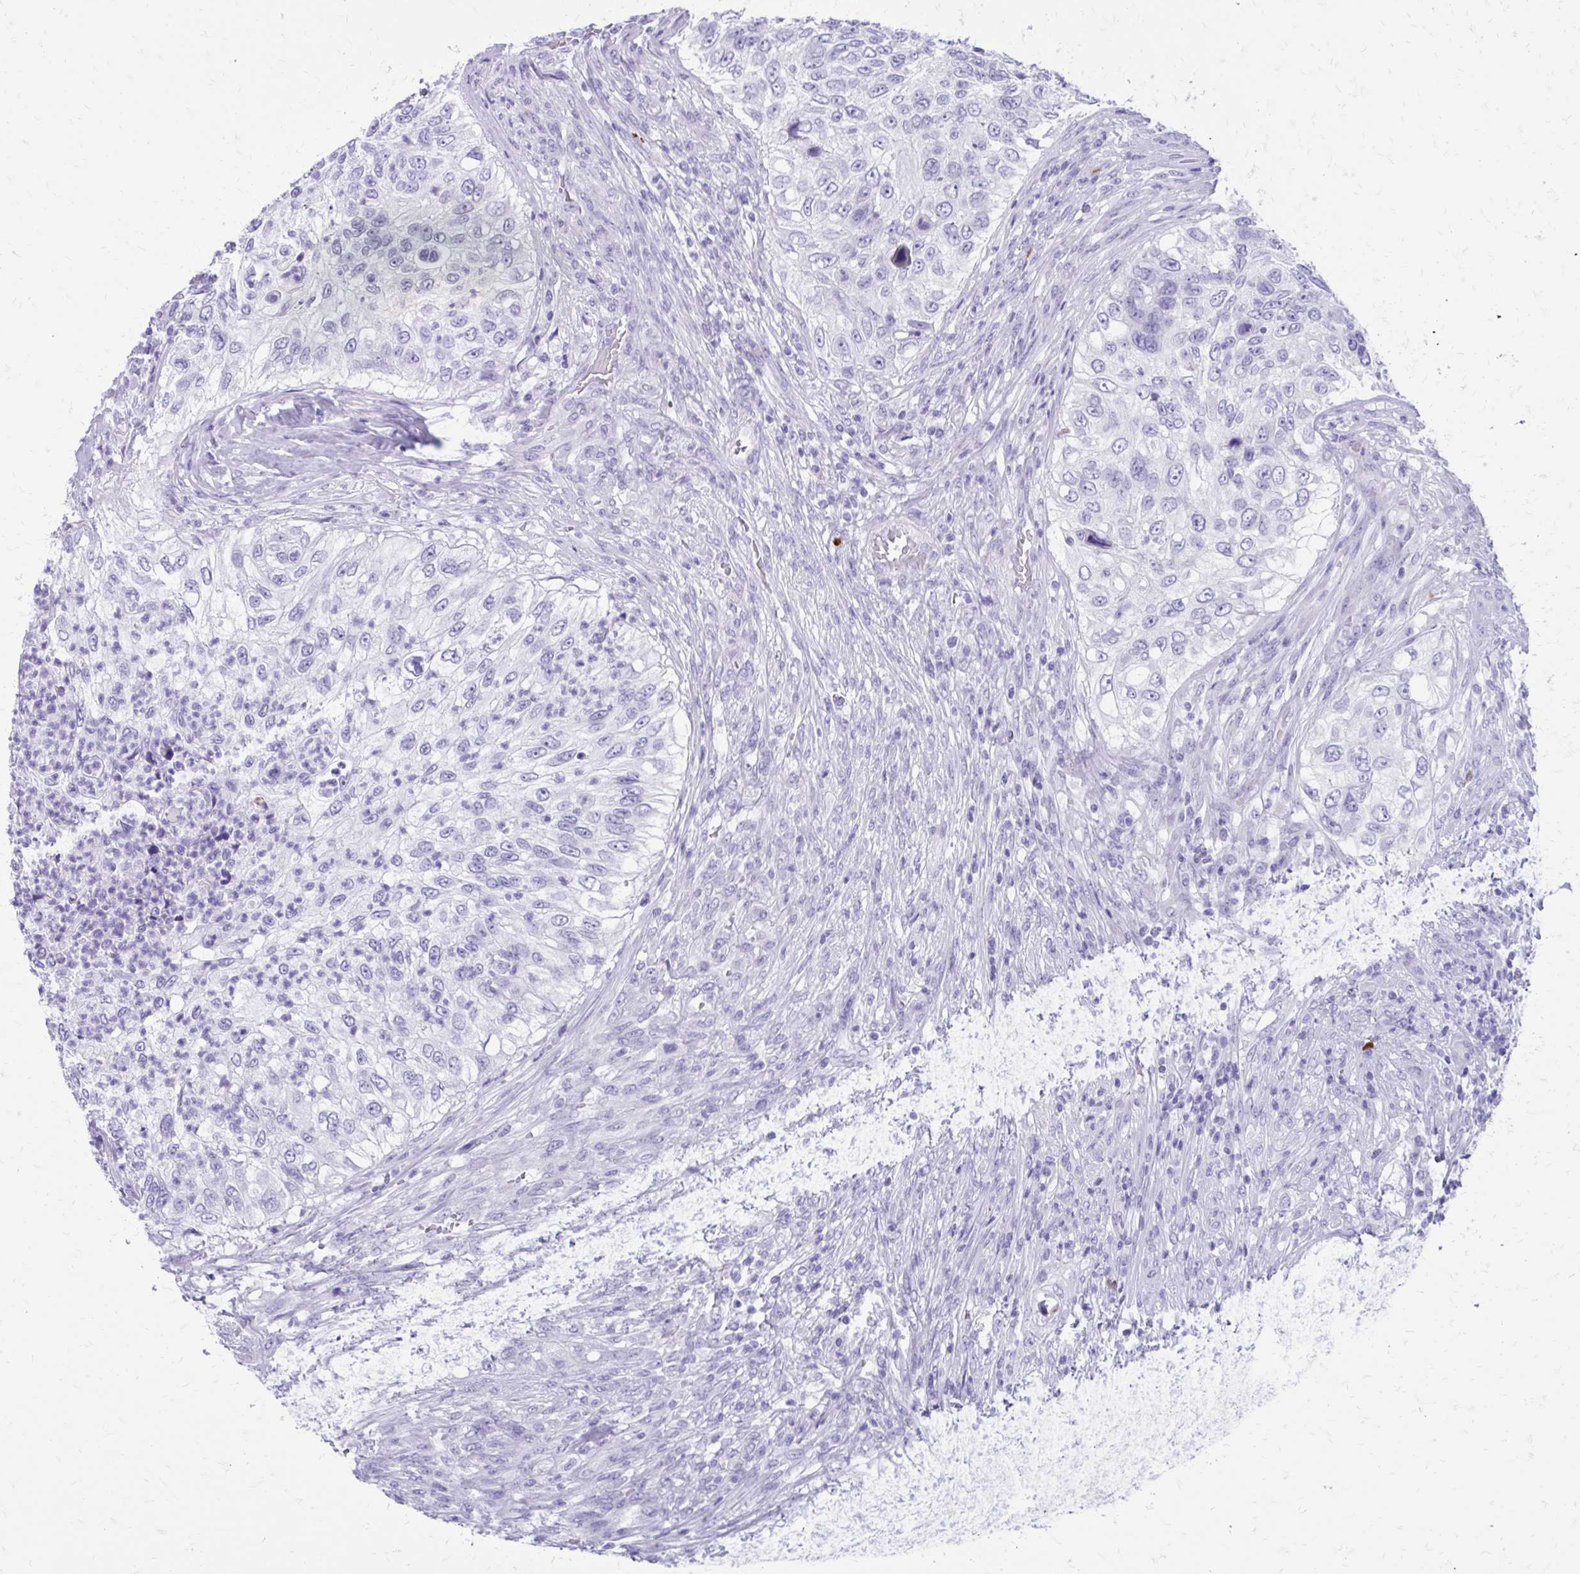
{"staining": {"intensity": "negative", "quantity": "none", "location": "none"}, "tissue": "urothelial cancer", "cell_type": "Tumor cells", "image_type": "cancer", "snomed": [{"axis": "morphology", "description": "Urothelial carcinoma, High grade"}, {"axis": "topography", "description": "Urinary bladder"}], "caption": "IHC histopathology image of neoplastic tissue: urothelial carcinoma (high-grade) stained with DAB exhibits no significant protein positivity in tumor cells. (DAB IHC, high magnification).", "gene": "SATL1", "patient": {"sex": "female", "age": 60}}